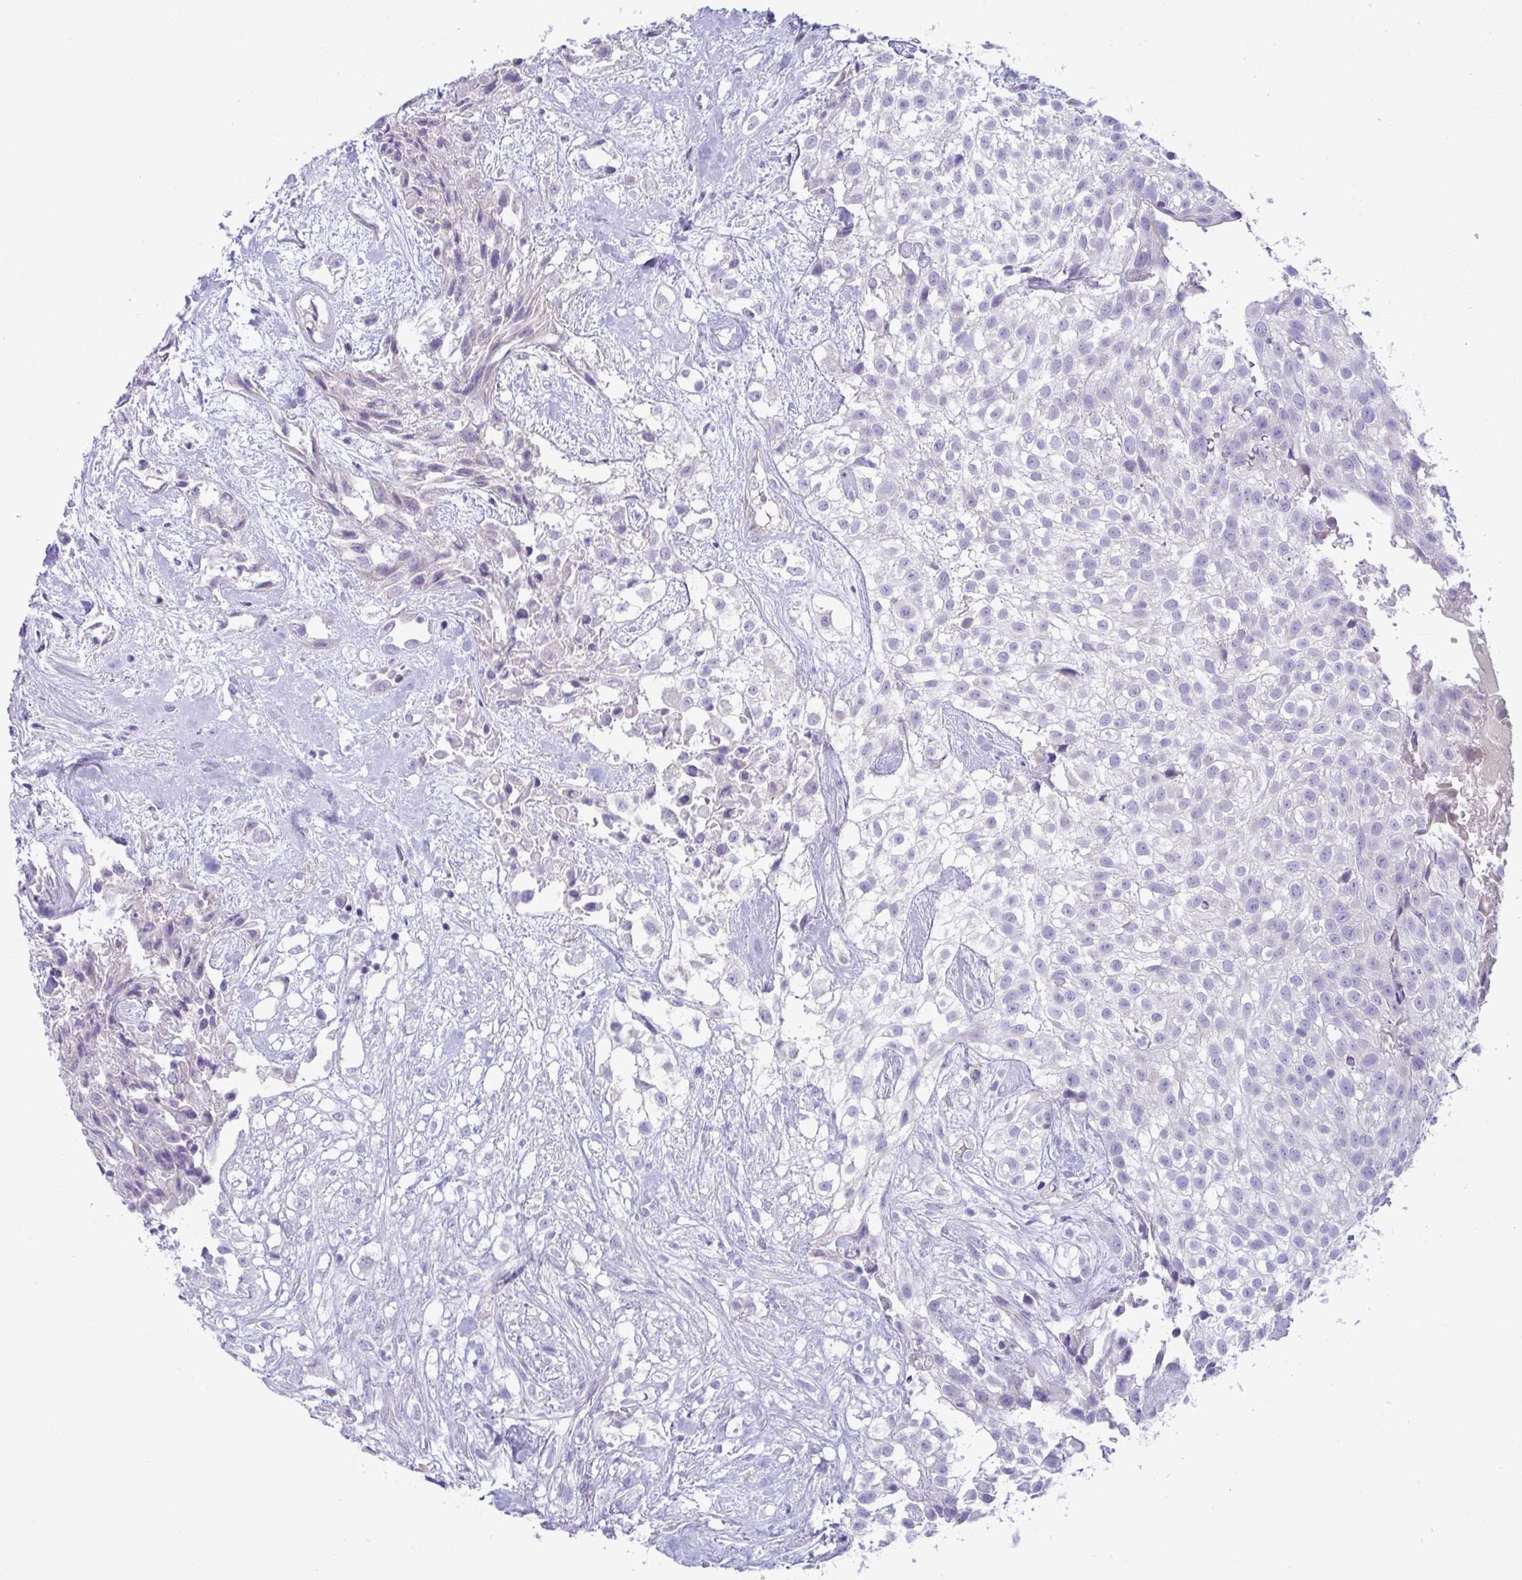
{"staining": {"intensity": "negative", "quantity": "none", "location": "none"}, "tissue": "urothelial cancer", "cell_type": "Tumor cells", "image_type": "cancer", "snomed": [{"axis": "morphology", "description": "Urothelial carcinoma, High grade"}, {"axis": "topography", "description": "Urinary bladder"}], "caption": "Protein analysis of urothelial carcinoma (high-grade) demonstrates no significant positivity in tumor cells.", "gene": "PLA2G12B", "patient": {"sex": "male", "age": 56}}